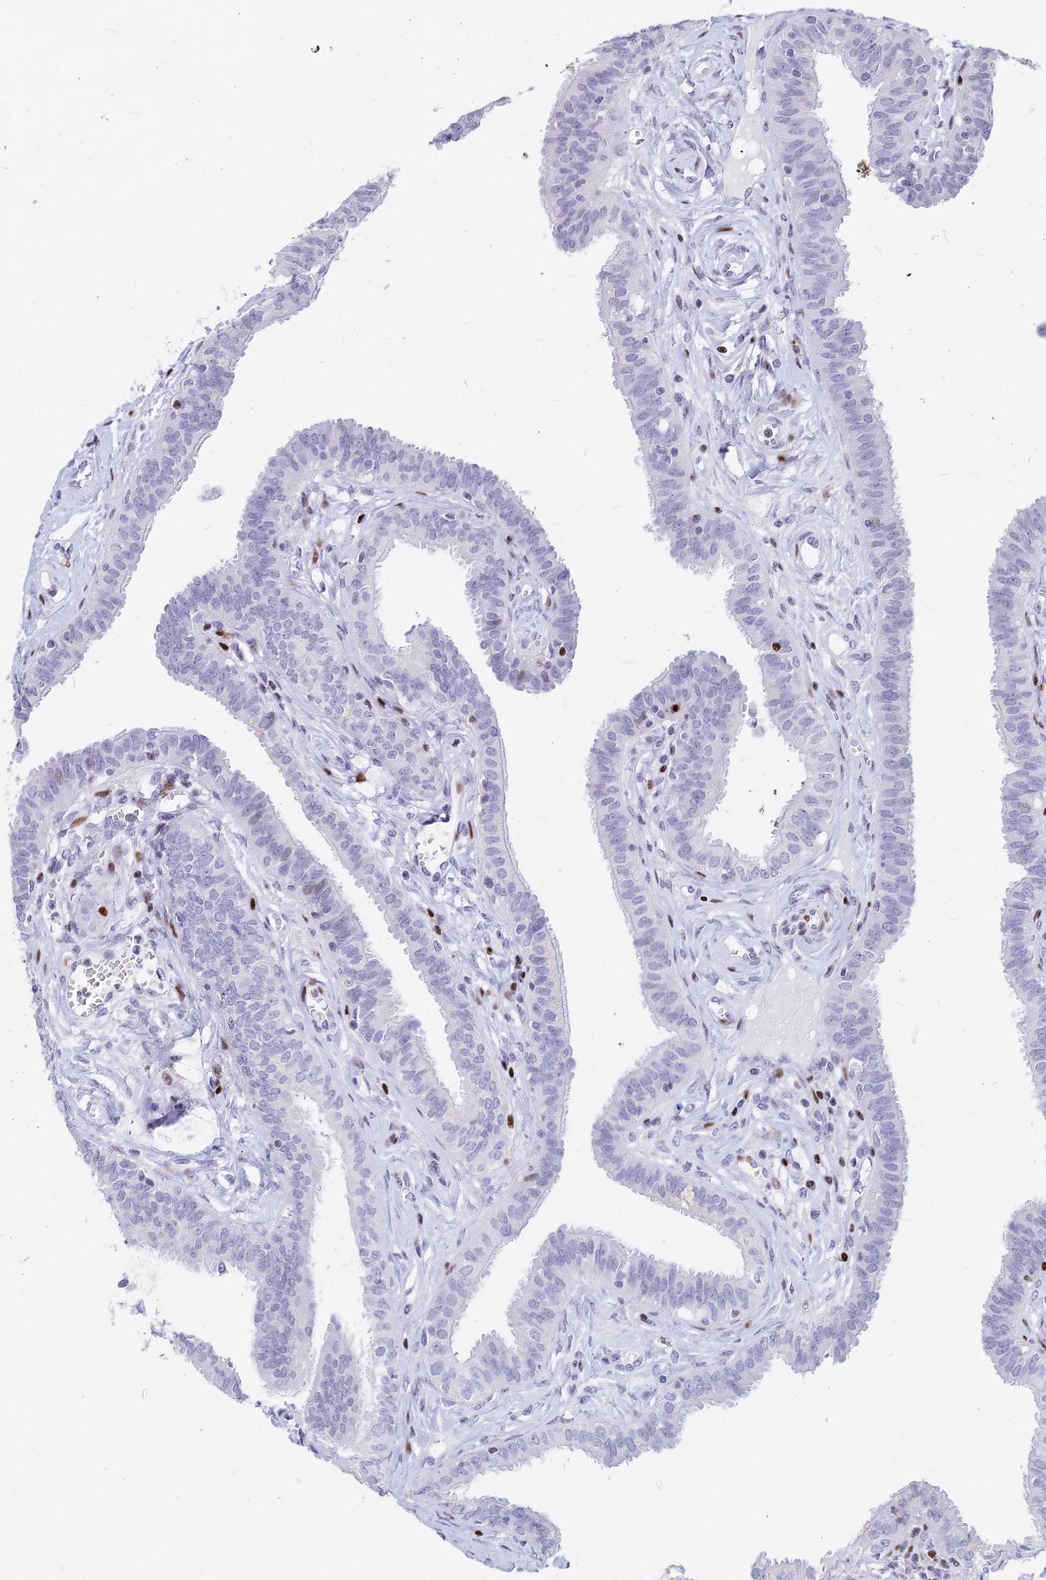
{"staining": {"intensity": "moderate", "quantity": "<25%", "location": "nuclear"}, "tissue": "fallopian tube", "cell_type": "Glandular cells", "image_type": "normal", "snomed": [{"axis": "morphology", "description": "Normal tissue, NOS"}, {"axis": "morphology", "description": "Carcinoma, NOS"}, {"axis": "topography", "description": "Fallopian tube"}, {"axis": "topography", "description": "Ovary"}], "caption": "A micrograph showing moderate nuclear expression in about <25% of glandular cells in unremarkable fallopian tube, as visualized by brown immunohistochemical staining.", "gene": "PRPS1", "patient": {"sex": "female", "age": 59}}